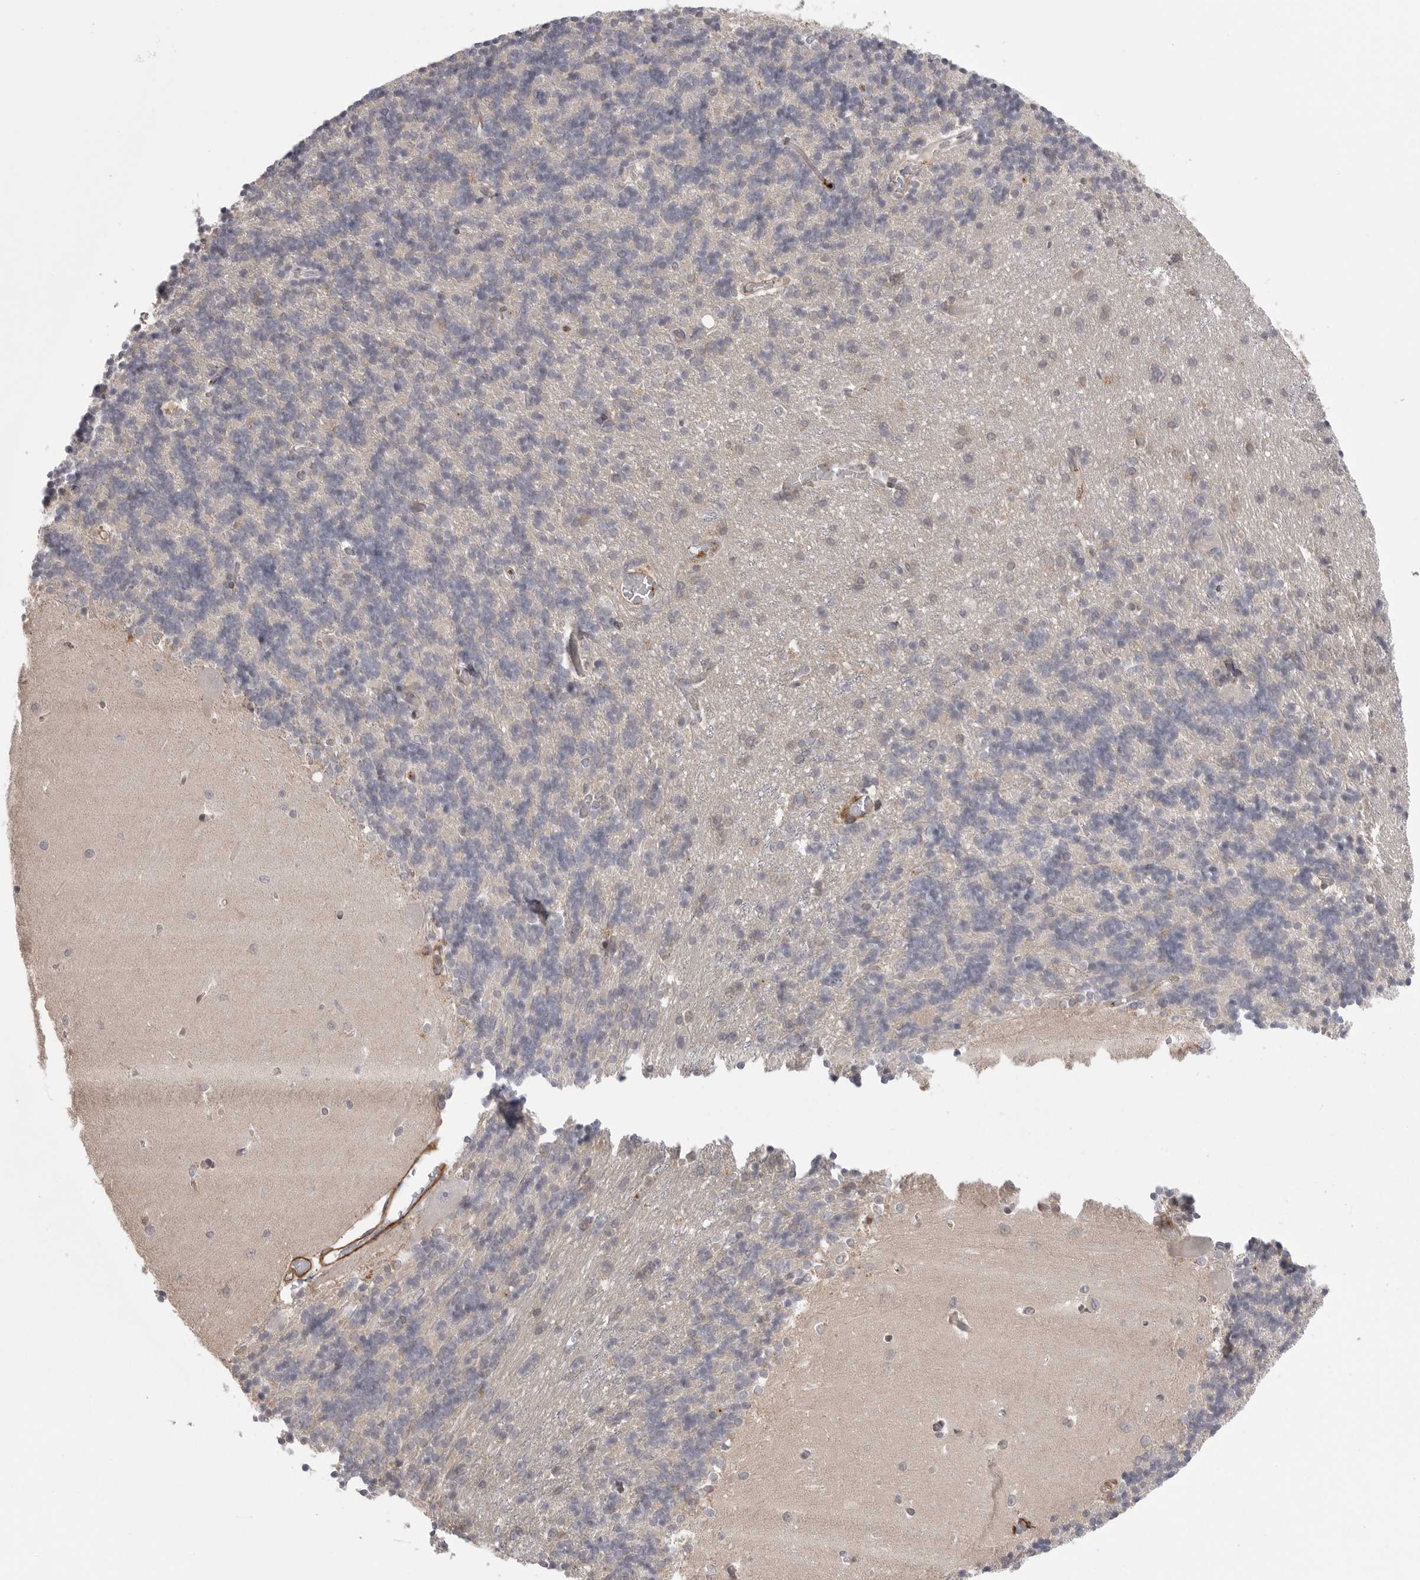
{"staining": {"intensity": "negative", "quantity": "none", "location": "none"}, "tissue": "cerebellum", "cell_type": "Cells in granular layer", "image_type": "normal", "snomed": [{"axis": "morphology", "description": "Normal tissue, NOS"}, {"axis": "topography", "description": "Cerebellum"}], "caption": "Immunohistochemical staining of benign cerebellum exhibits no significant expression in cells in granular layer.", "gene": "SCP2", "patient": {"sex": "male", "age": 37}}